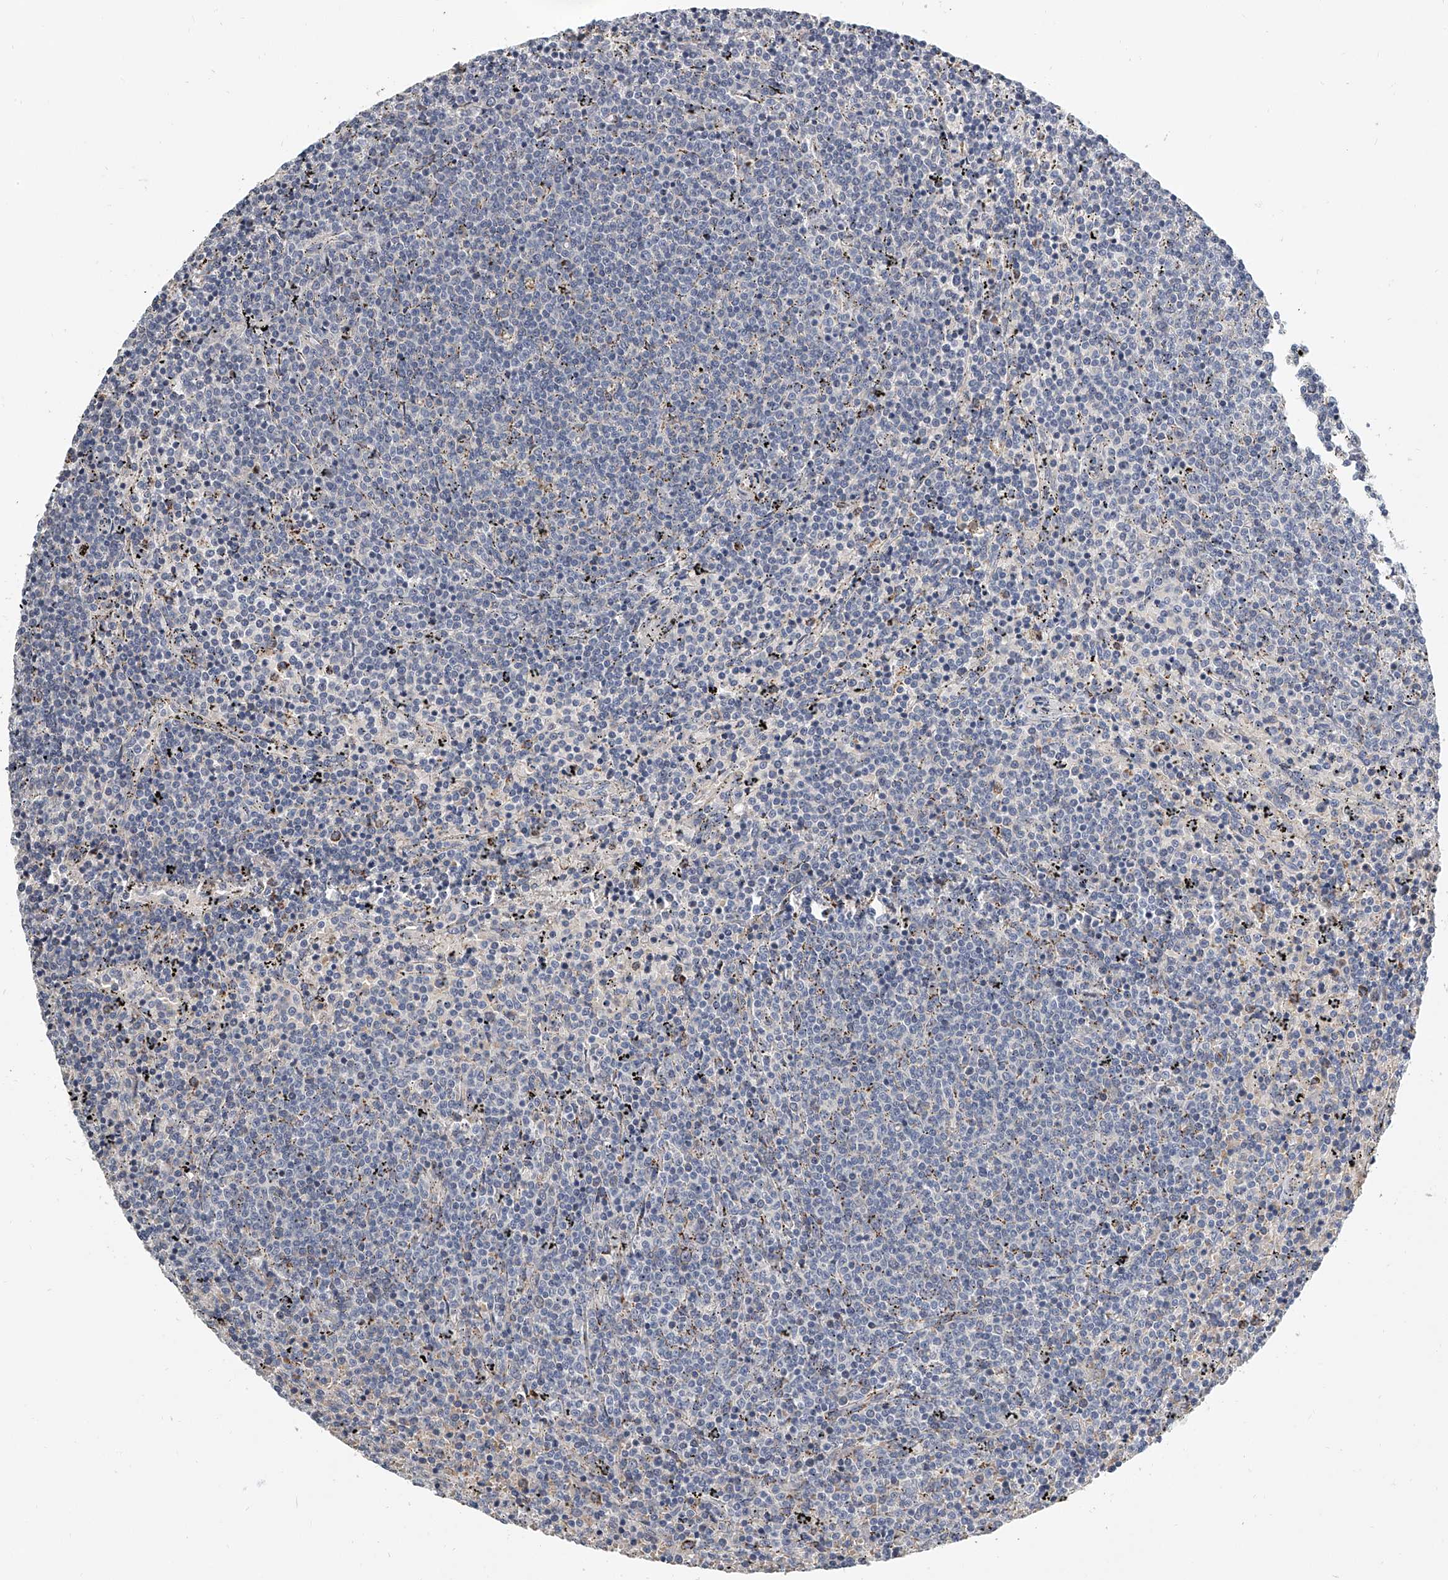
{"staining": {"intensity": "negative", "quantity": "none", "location": "none"}, "tissue": "lymphoma", "cell_type": "Tumor cells", "image_type": "cancer", "snomed": [{"axis": "morphology", "description": "Malignant lymphoma, non-Hodgkin's type, Low grade"}, {"axis": "topography", "description": "Spleen"}], "caption": "Immunohistochemical staining of low-grade malignant lymphoma, non-Hodgkin's type reveals no significant positivity in tumor cells.", "gene": "KLHL7", "patient": {"sex": "female", "age": 50}}